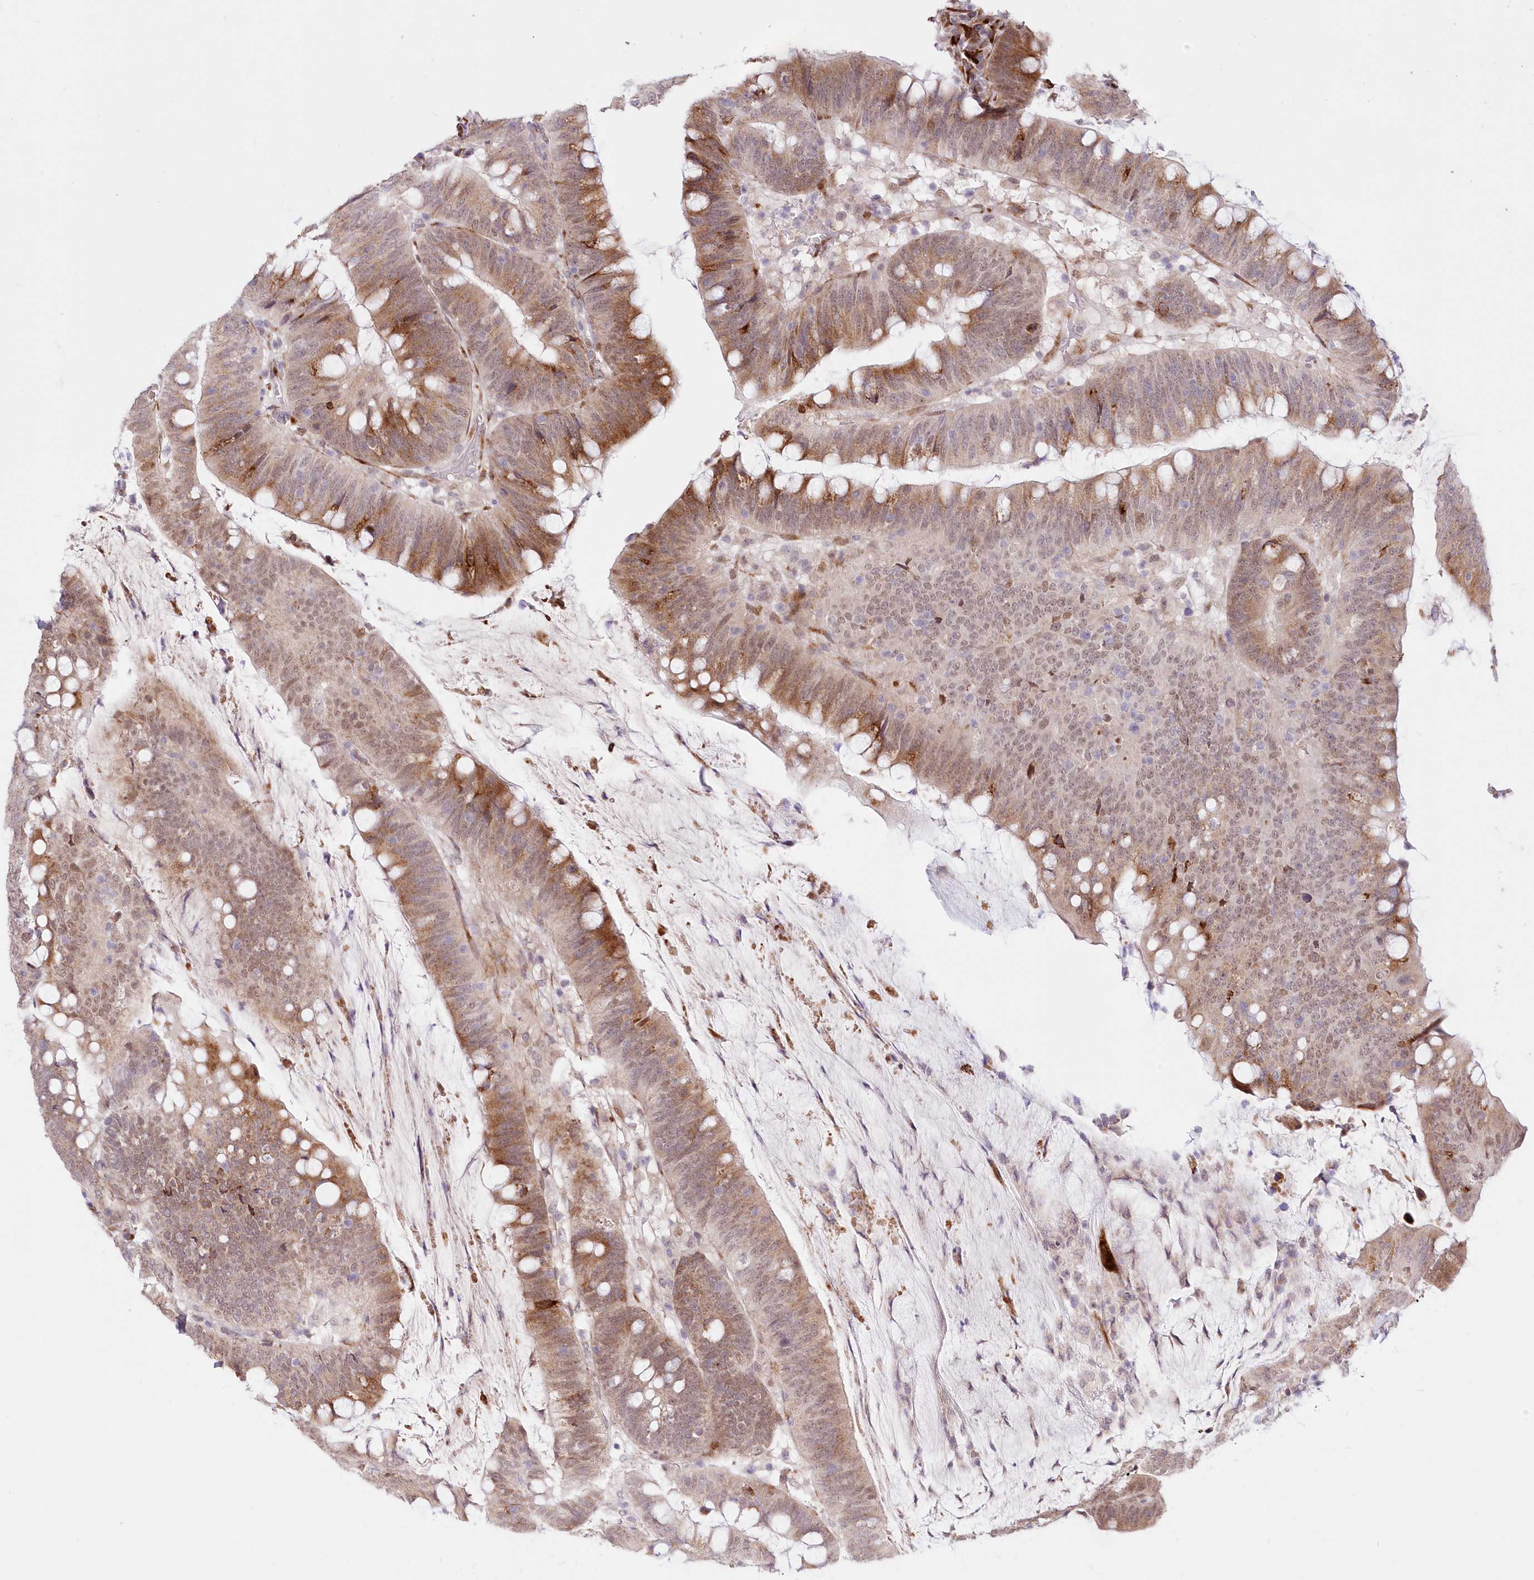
{"staining": {"intensity": "moderate", "quantity": ">75%", "location": "cytoplasmic/membranous"}, "tissue": "colorectal cancer", "cell_type": "Tumor cells", "image_type": "cancer", "snomed": [{"axis": "morphology", "description": "Adenocarcinoma, NOS"}, {"axis": "topography", "description": "Colon"}], "caption": "Immunohistochemical staining of adenocarcinoma (colorectal) demonstrates medium levels of moderate cytoplasmic/membranous protein staining in approximately >75% of tumor cells.", "gene": "LDB1", "patient": {"sex": "female", "age": 66}}